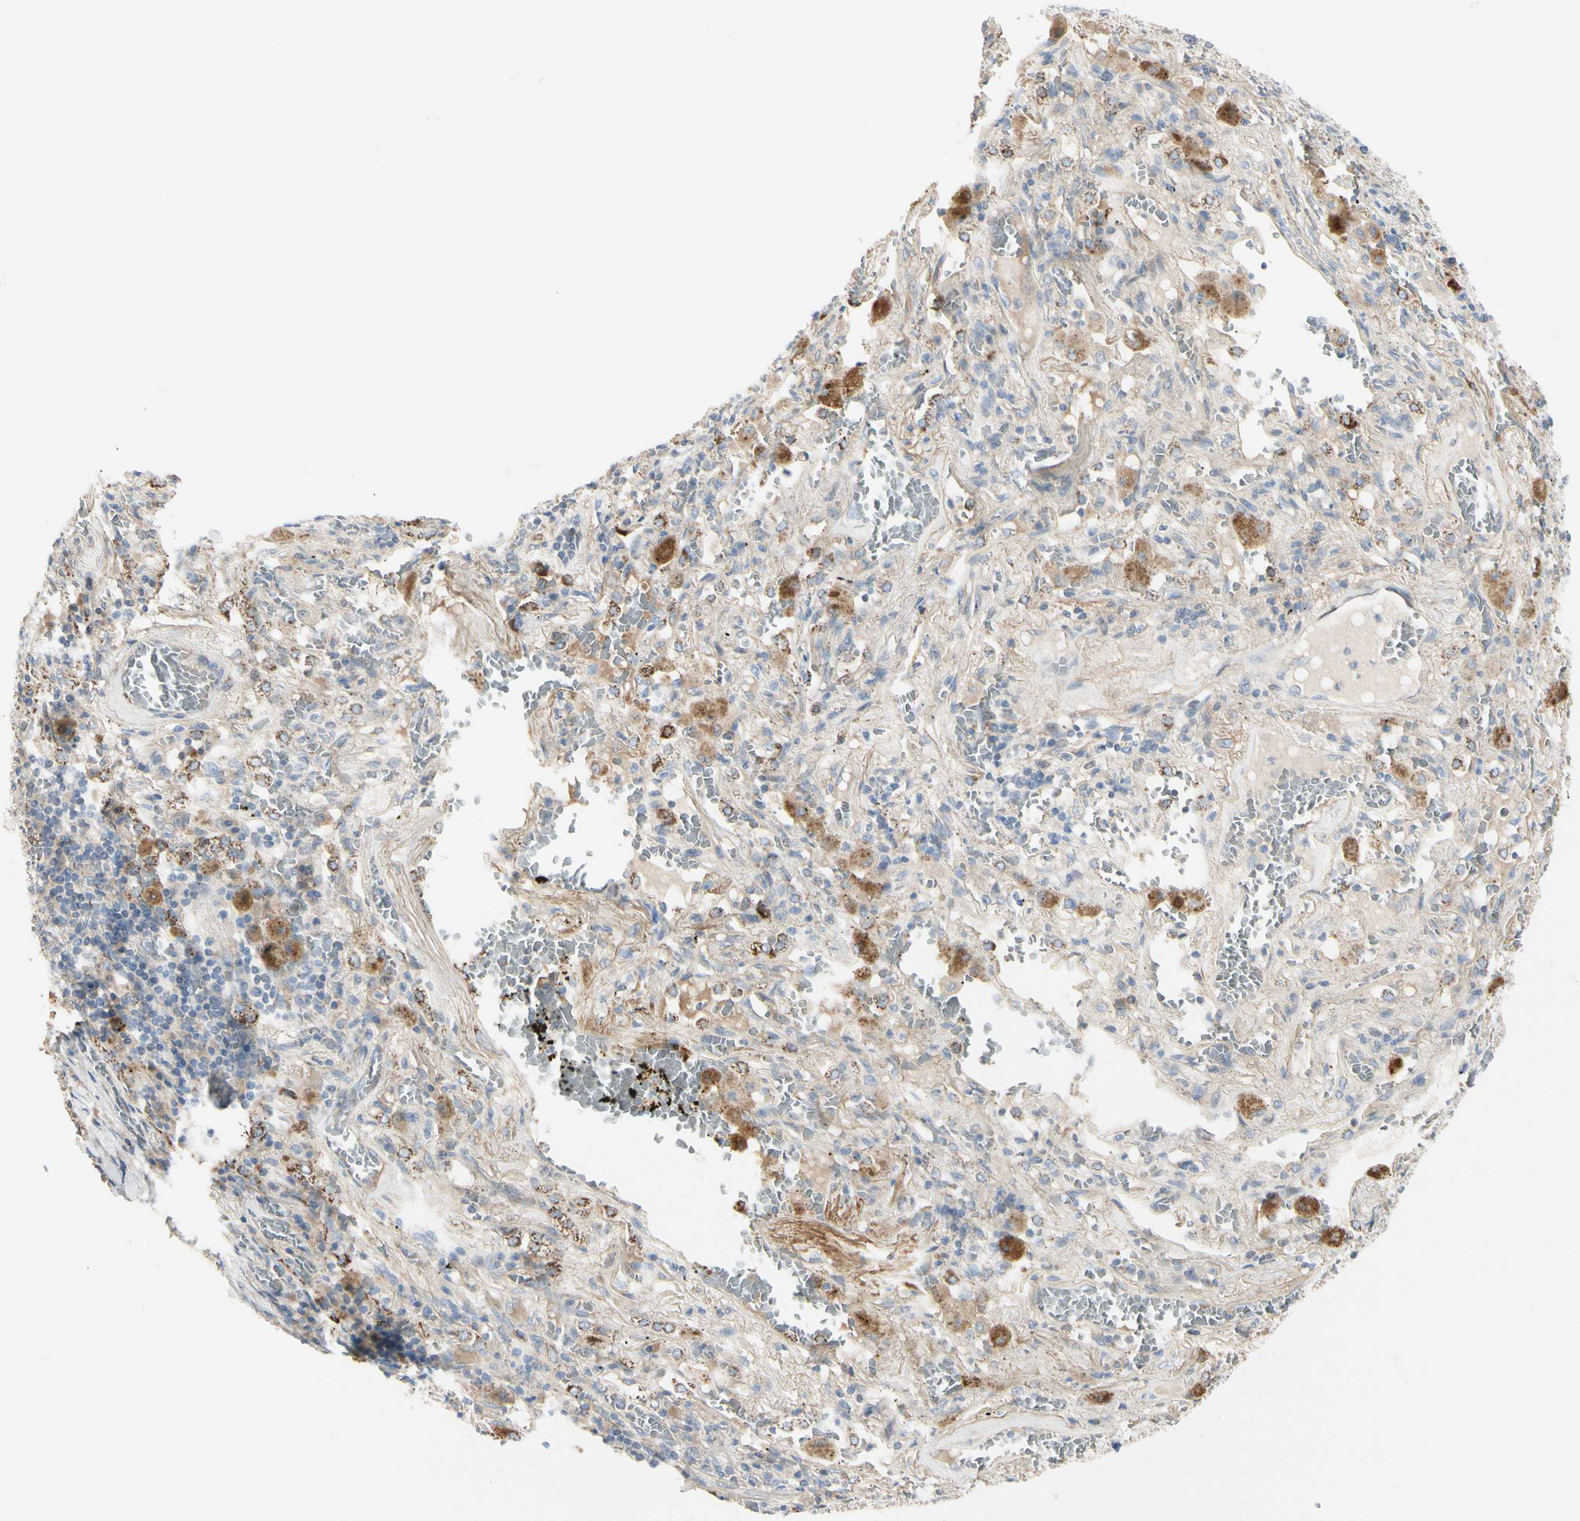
{"staining": {"intensity": "weak", "quantity": ">75%", "location": "cytoplasmic/membranous"}, "tissue": "lung cancer", "cell_type": "Tumor cells", "image_type": "cancer", "snomed": [{"axis": "morphology", "description": "Squamous cell carcinoma, NOS"}, {"axis": "topography", "description": "Lung"}], "caption": "The photomicrograph shows staining of lung squamous cell carcinoma, revealing weak cytoplasmic/membranous protein staining (brown color) within tumor cells. (brown staining indicates protein expression, while blue staining denotes nuclei).", "gene": "EPHA3", "patient": {"sex": "male", "age": 57}}